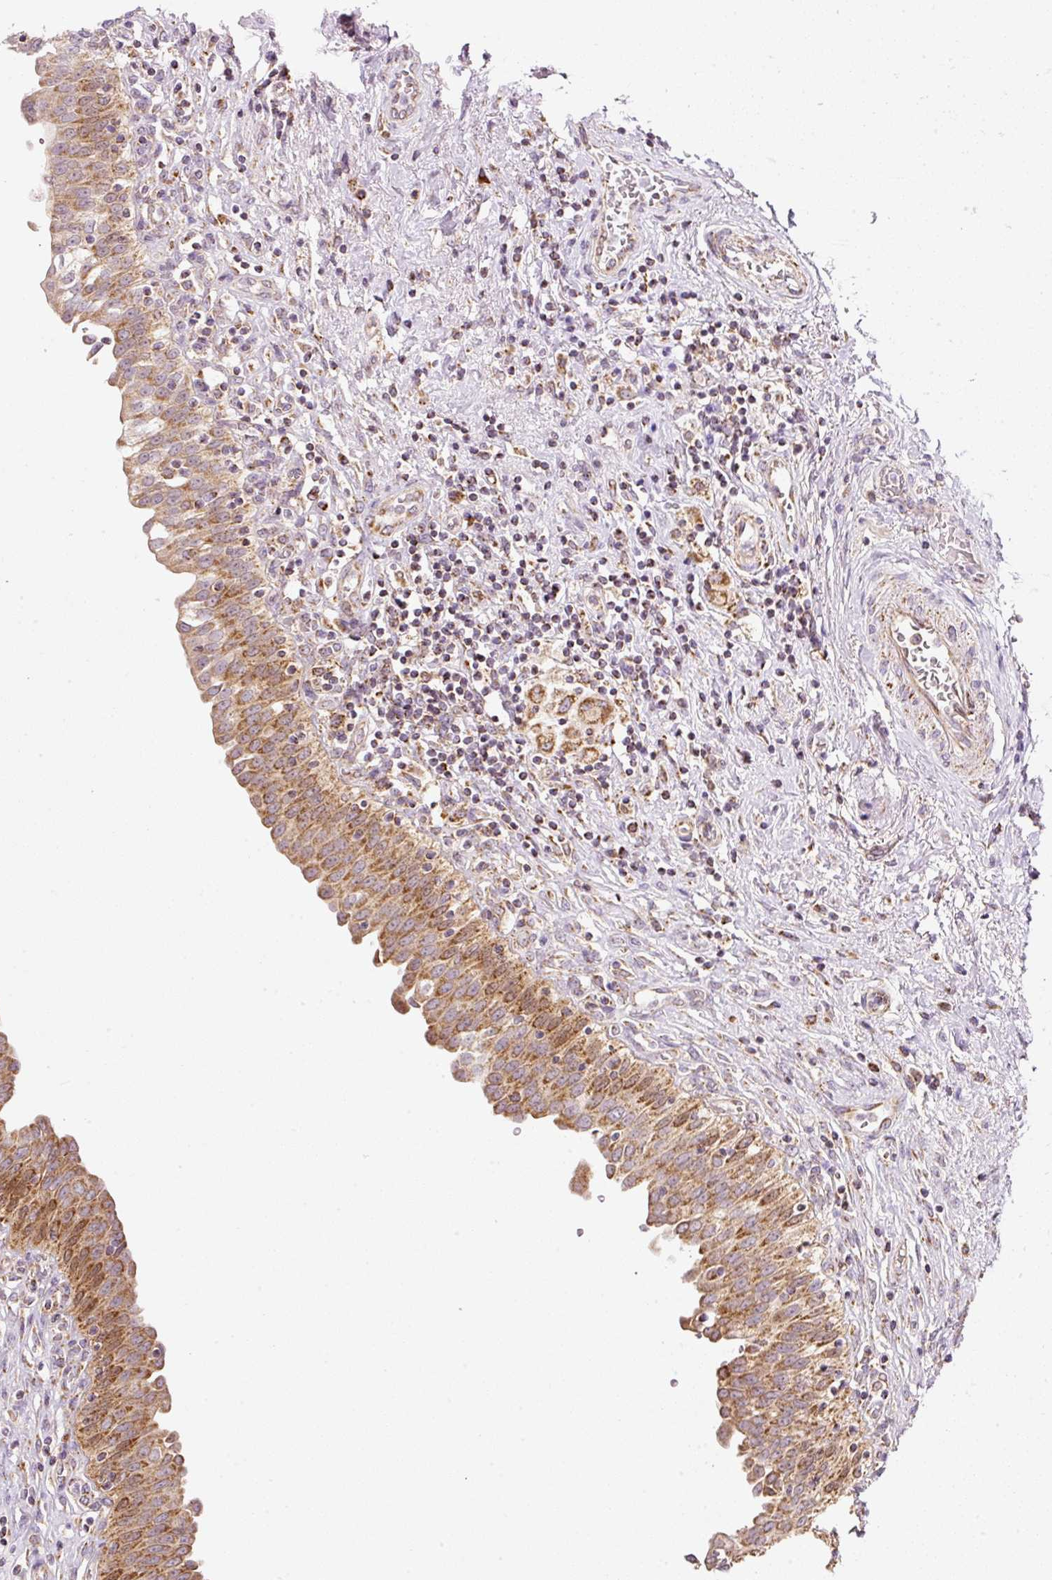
{"staining": {"intensity": "moderate", "quantity": ">75%", "location": "cytoplasmic/membranous"}, "tissue": "urinary bladder", "cell_type": "Urothelial cells", "image_type": "normal", "snomed": [{"axis": "morphology", "description": "Normal tissue, NOS"}, {"axis": "topography", "description": "Urinary bladder"}], "caption": "Protein staining of normal urinary bladder shows moderate cytoplasmic/membranous positivity in about >75% of urothelial cells.", "gene": "FAM78B", "patient": {"sex": "male", "age": 71}}